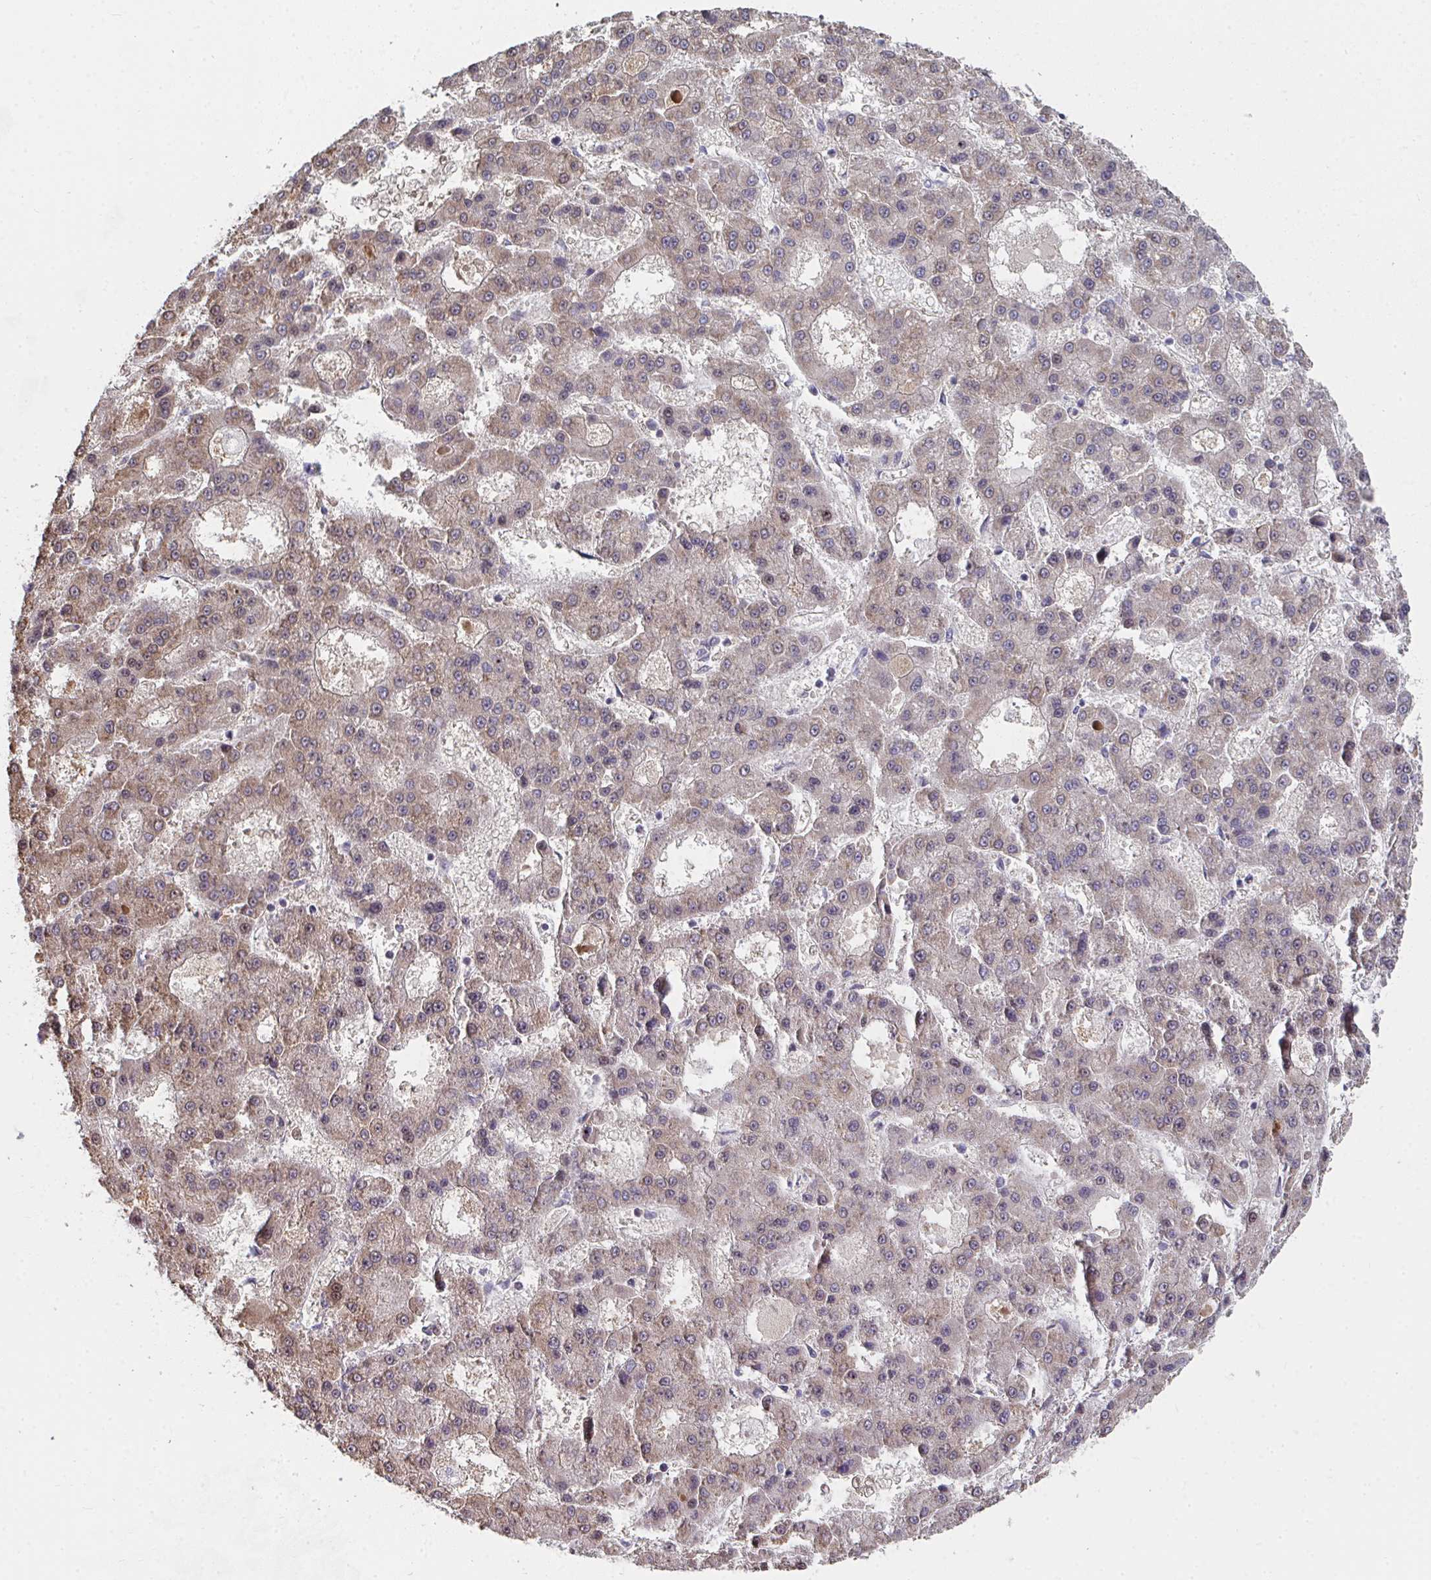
{"staining": {"intensity": "weak", "quantity": ">75%", "location": "cytoplasmic/membranous"}, "tissue": "liver cancer", "cell_type": "Tumor cells", "image_type": "cancer", "snomed": [{"axis": "morphology", "description": "Carcinoma, Hepatocellular, NOS"}, {"axis": "topography", "description": "Liver"}], "caption": "A brown stain shows weak cytoplasmic/membranous staining of a protein in liver hepatocellular carcinoma tumor cells.", "gene": "EIF1AD", "patient": {"sex": "male", "age": 70}}